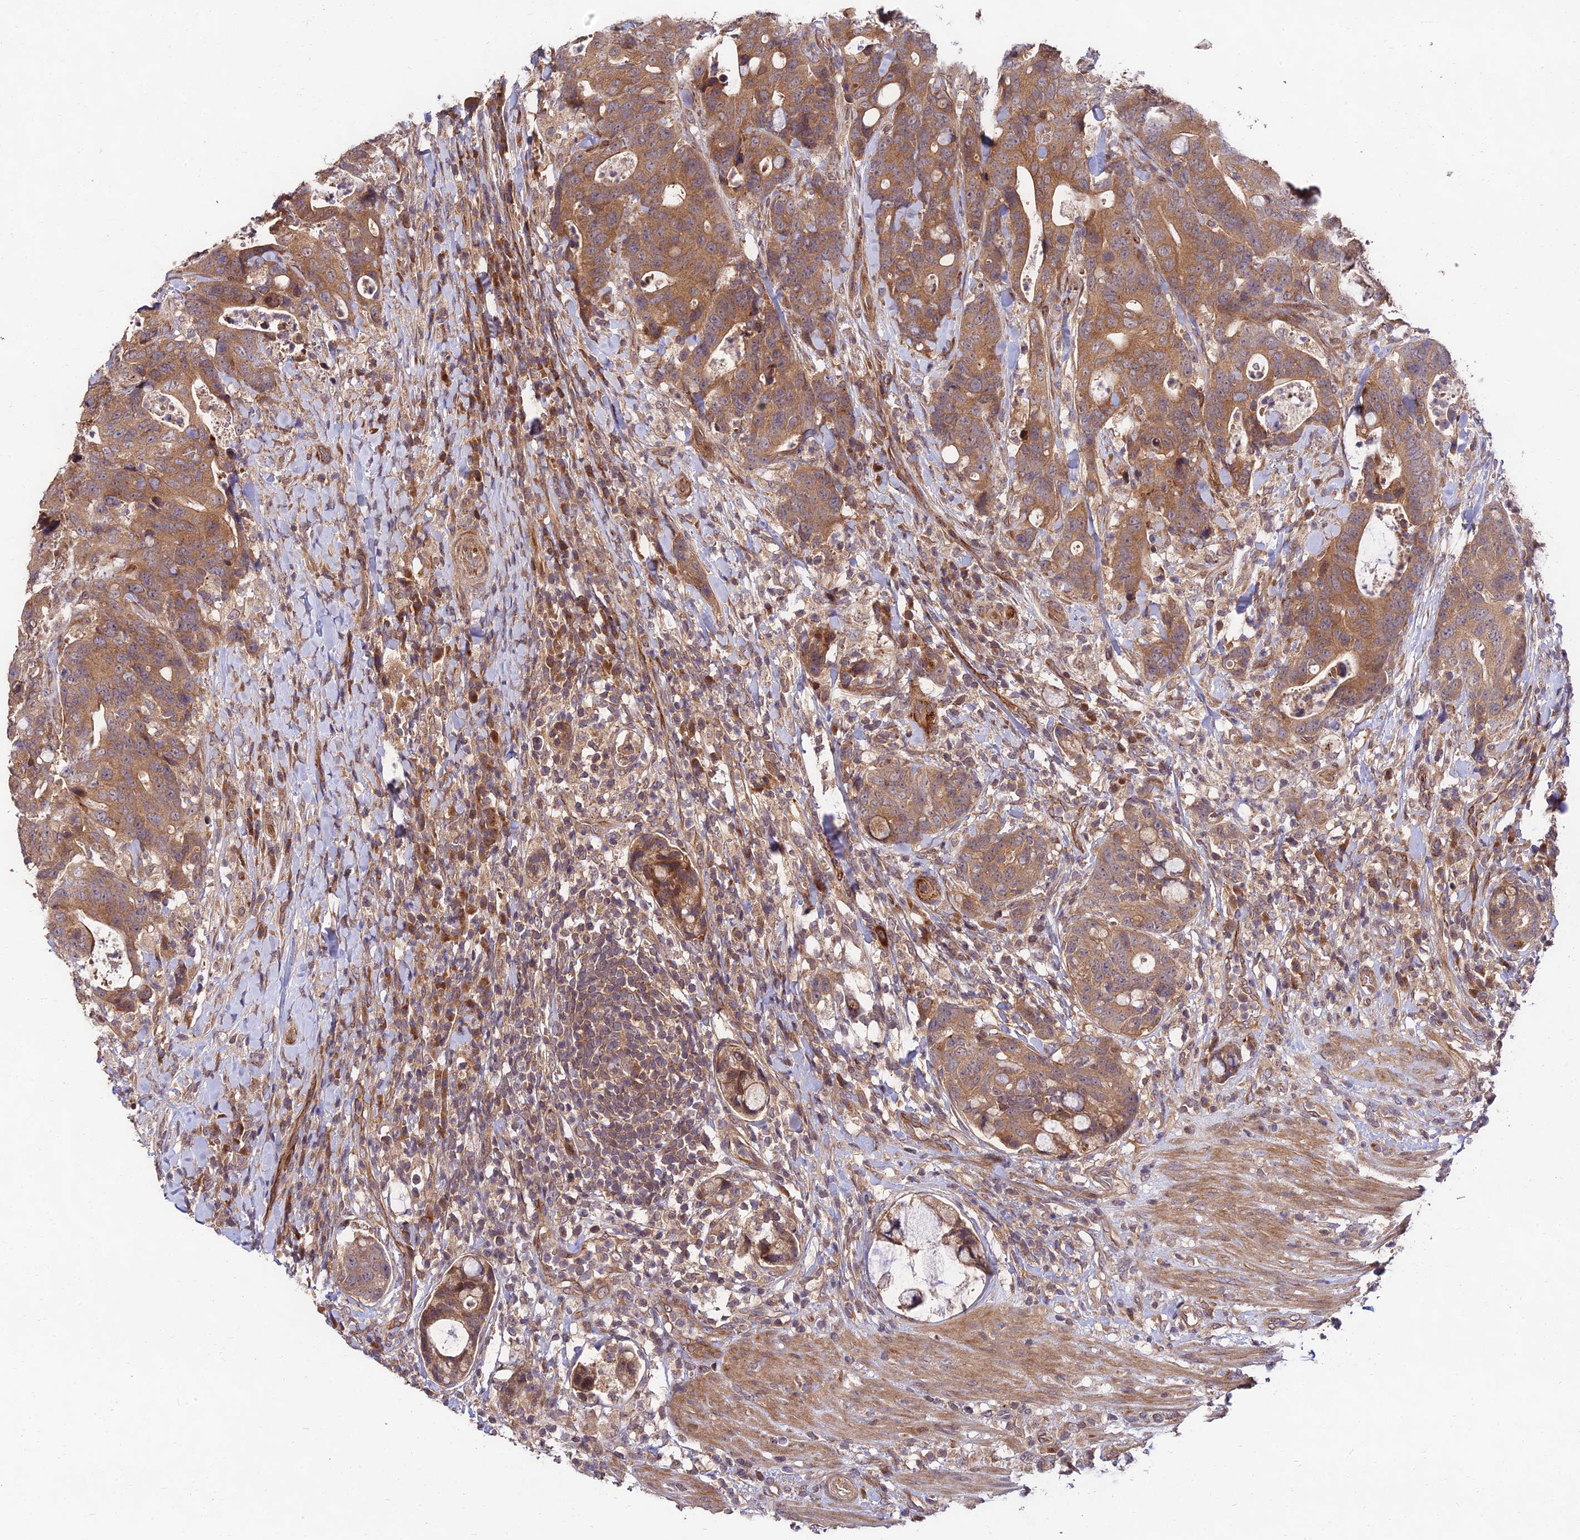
{"staining": {"intensity": "moderate", "quantity": ">75%", "location": "cytoplasmic/membranous"}, "tissue": "colorectal cancer", "cell_type": "Tumor cells", "image_type": "cancer", "snomed": [{"axis": "morphology", "description": "Adenocarcinoma, NOS"}, {"axis": "topography", "description": "Colon"}], "caption": "Approximately >75% of tumor cells in colorectal adenocarcinoma reveal moderate cytoplasmic/membranous protein positivity as visualized by brown immunohistochemical staining.", "gene": "MKKS", "patient": {"sex": "female", "age": 82}}